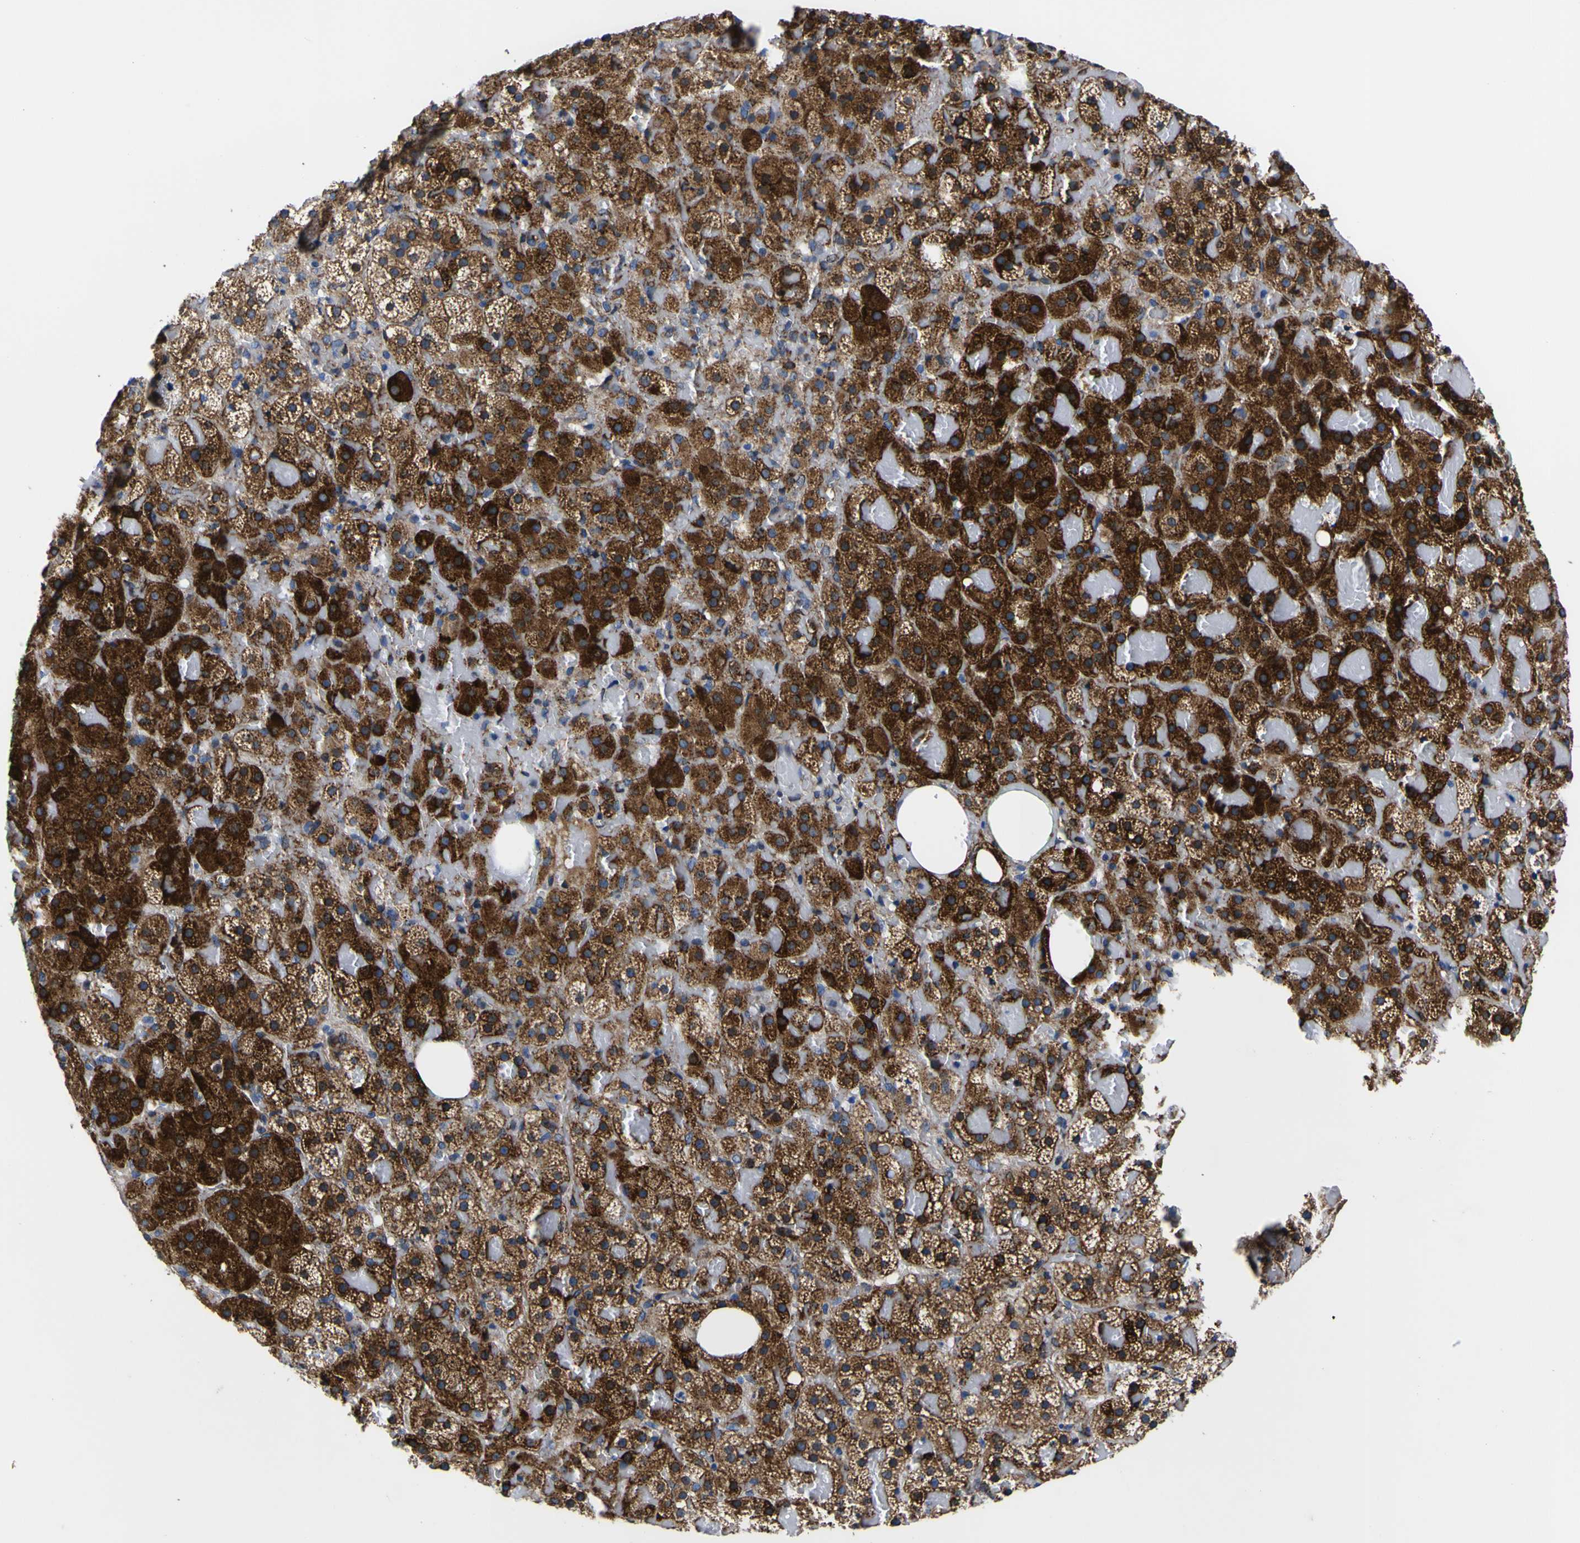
{"staining": {"intensity": "strong", "quantity": ">75%", "location": "cytoplasmic/membranous"}, "tissue": "adrenal gland", "cell_type": "Glandular cells", "image_type": "normal", "snomed": [{"axis": "morphology", "description": "Normal tissue, NOS"}, {"axis": "topography", "description": "Adrenal gland"}], "caption": "A brown stain labels strong cytoplasmic/membranous positivity of a protein in glandular cells of normal adrenal gland. Nuclei are stained in blue.", "gene": "SCD", "patient": {"sex": "female", "age": 59}}